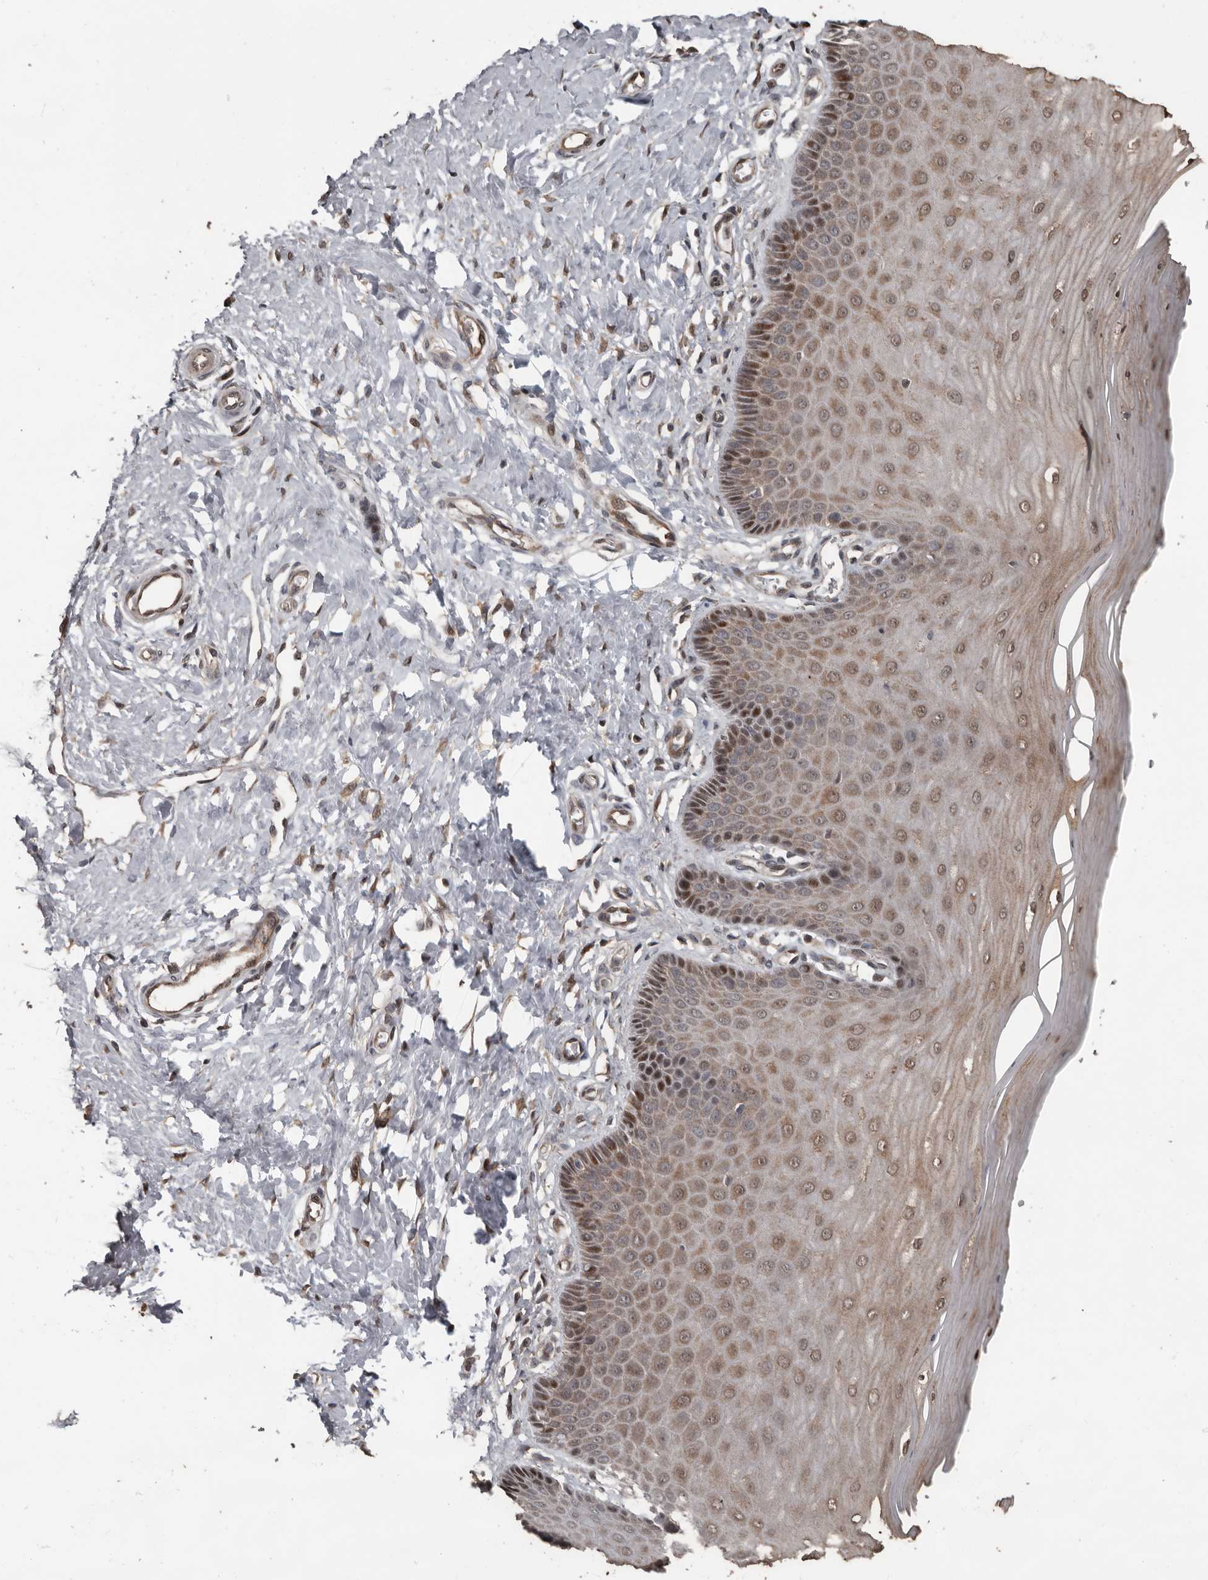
{"staining": {"intensity": "weak", "quantity": ">75%", "location": "cytoplasmic/membranous,nuclear"}, "tissue": "cervix", "cell_type": "Glandular cells", "image_type": "normal", "snomed": [{"axis": "morphology", "description": "Normal tissue, NOS"}, {"axis": "topography", "description": "Cervix"}], "caption": "Normal cervix was stained to show a protein in brown. There is low levels of weak cytoplasmic/membranous,nuclear expression in approximately >75% of glandular cells.", "gene": "FSBP", "patient": {"sex": "female", "age": 55}}